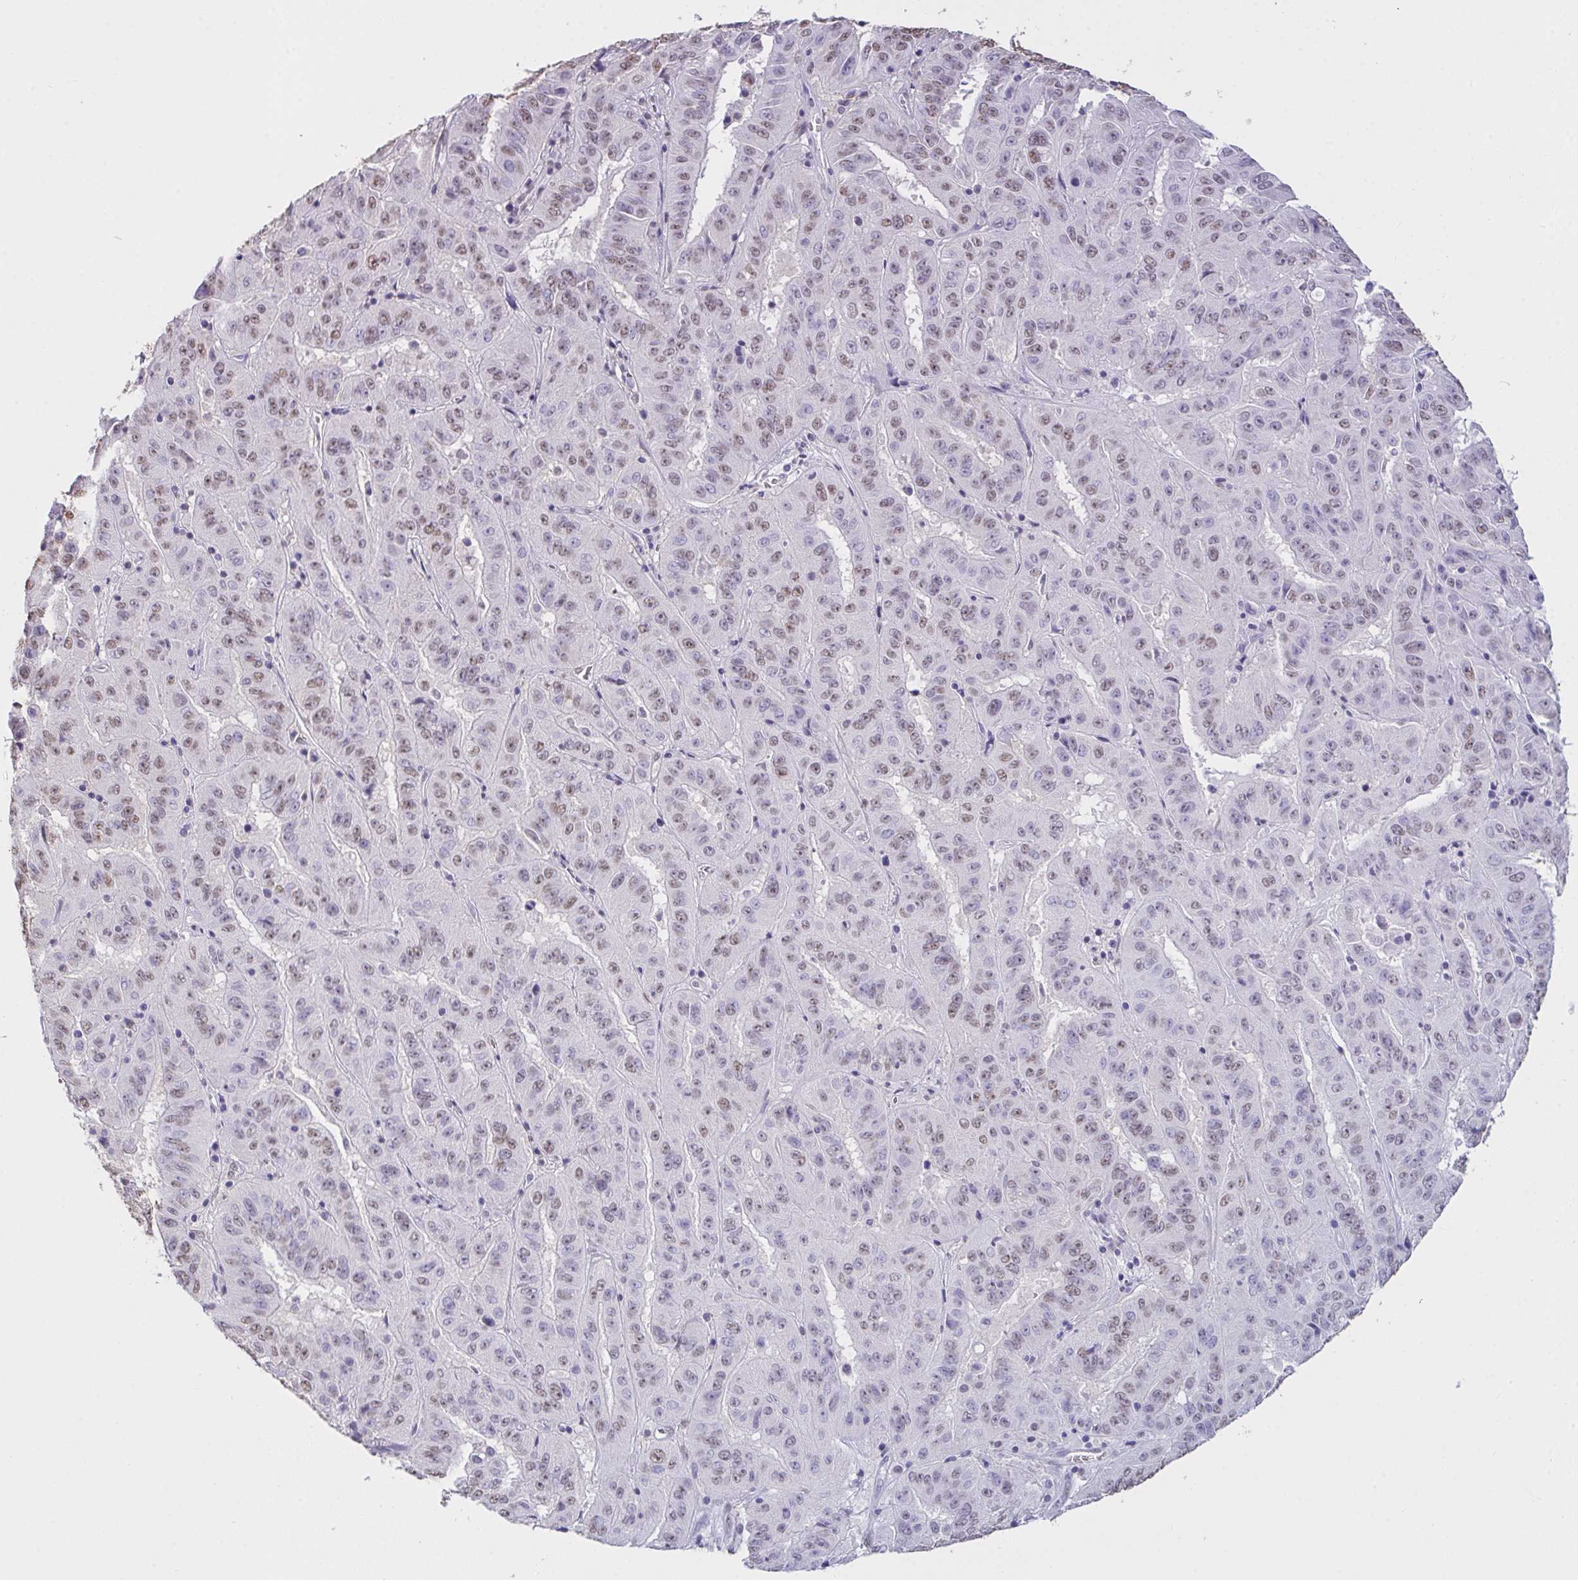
{"staining": {"intensity": "weak", "quantity": "25%-75%", "location": "nuclear"}, "tissue": "pancreatic cancer", "cell_type": "Tumor cells", "image_type": "cancer", "snomed": [{"axis": "morphology", "description": "Adenocarcinoma, NOS"}, {"axis": "topography", "description": "Pancreas"}], "caption": "Pancreatic adenocarcinoma stained with a protein marker exhibits weak staining in tumor cells.", "gene": "SEMA6B", "patient": {"sex": "male", "age": 63}}